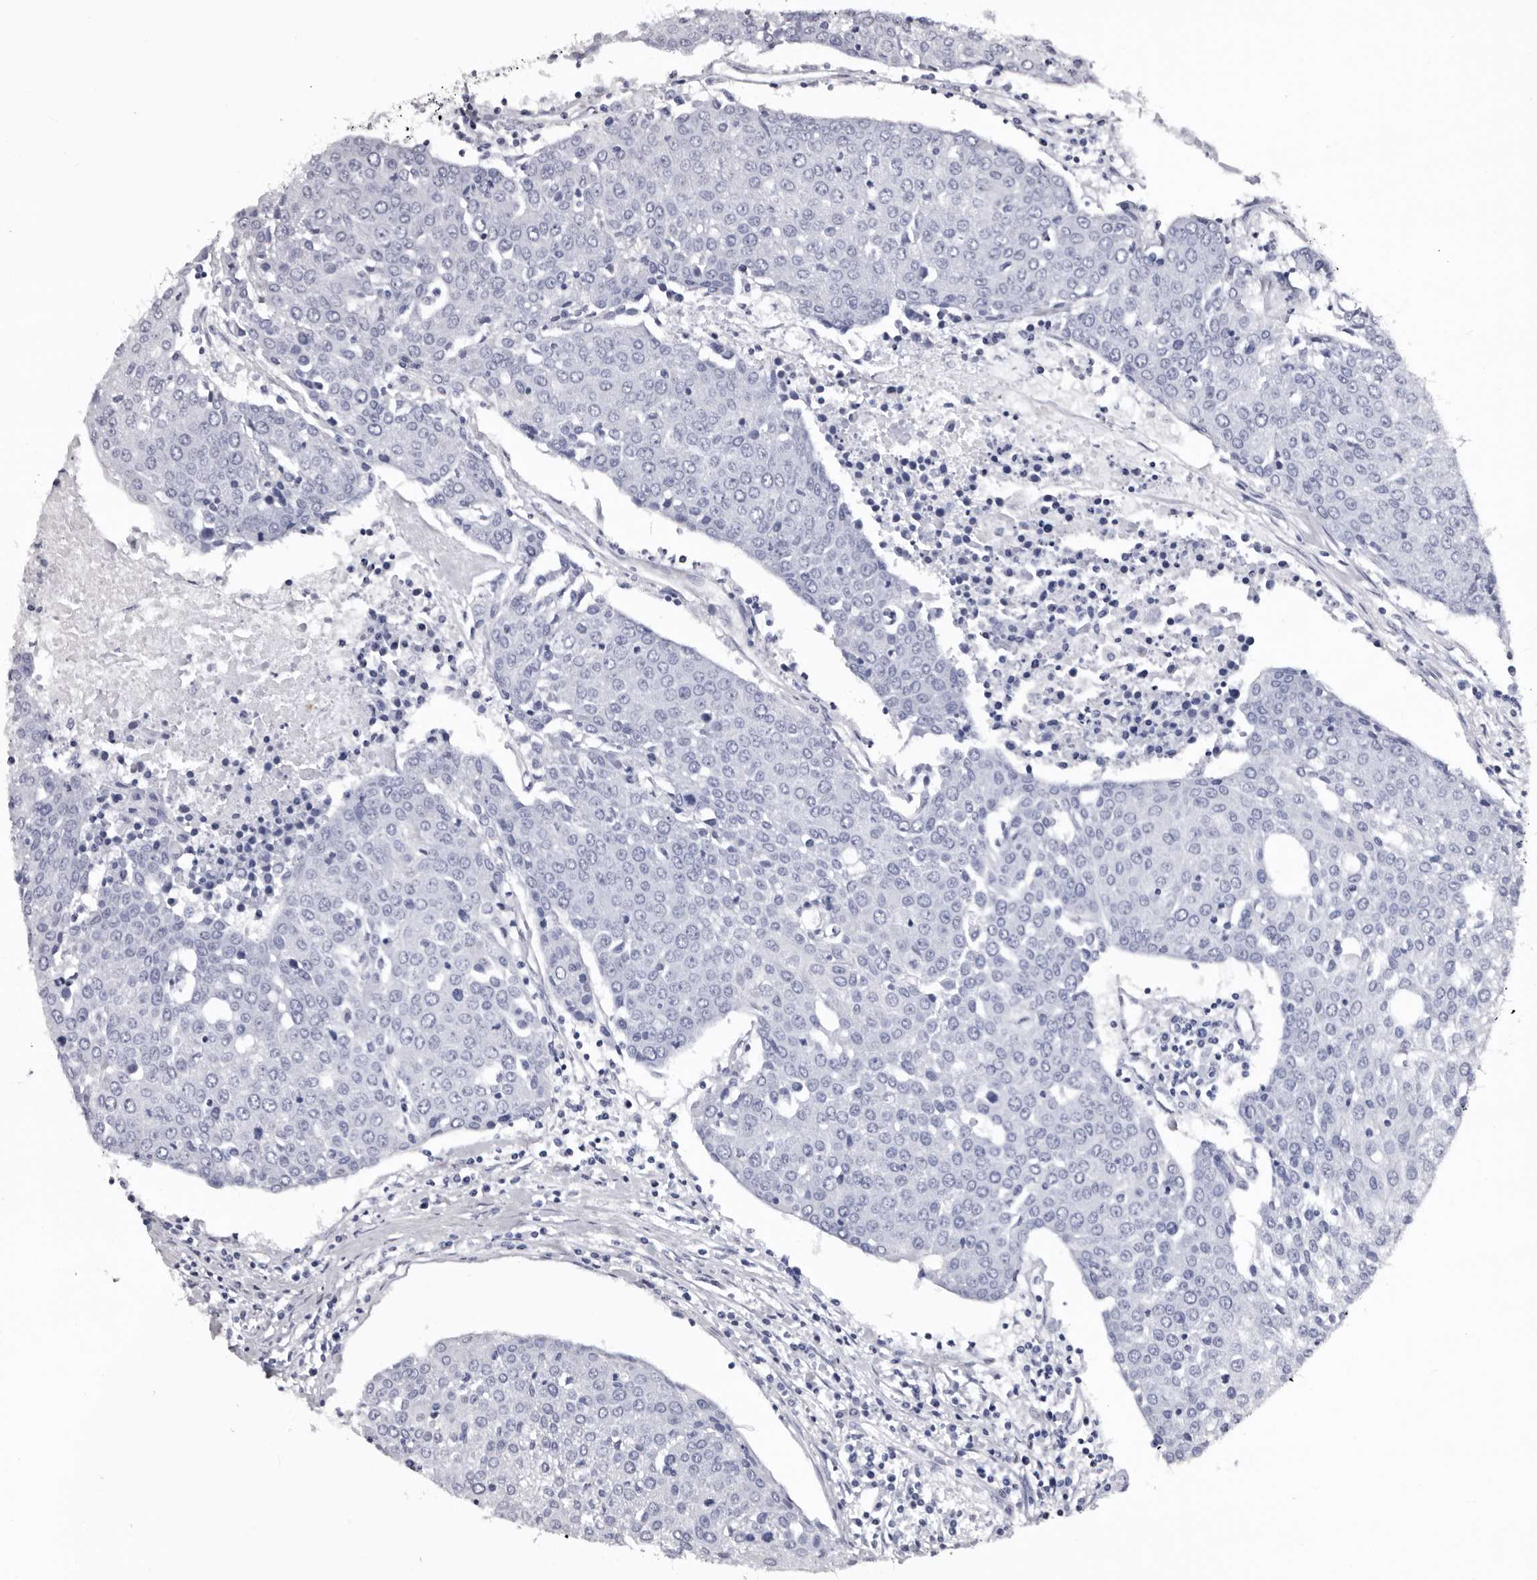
{"staining": {"intensity": "negative", "quantity": "none", "location": "none"}, "tissue": "urothelial cancer", "cell_type": "Tumor cells", "image_type": "cancer", "snomed": [{"axis": "morphology", "description": "Urothelial carcinoma, High grade"}, {"axis": "topography", "description": "Urinary bladder"}], "caption": "IHC micrograph of human urothelial cancer stained for a protein (brown), which displays no expression in tumor cells.", "gene": "SLC10A4", "patient": {"sex": "female", "age": 85}}